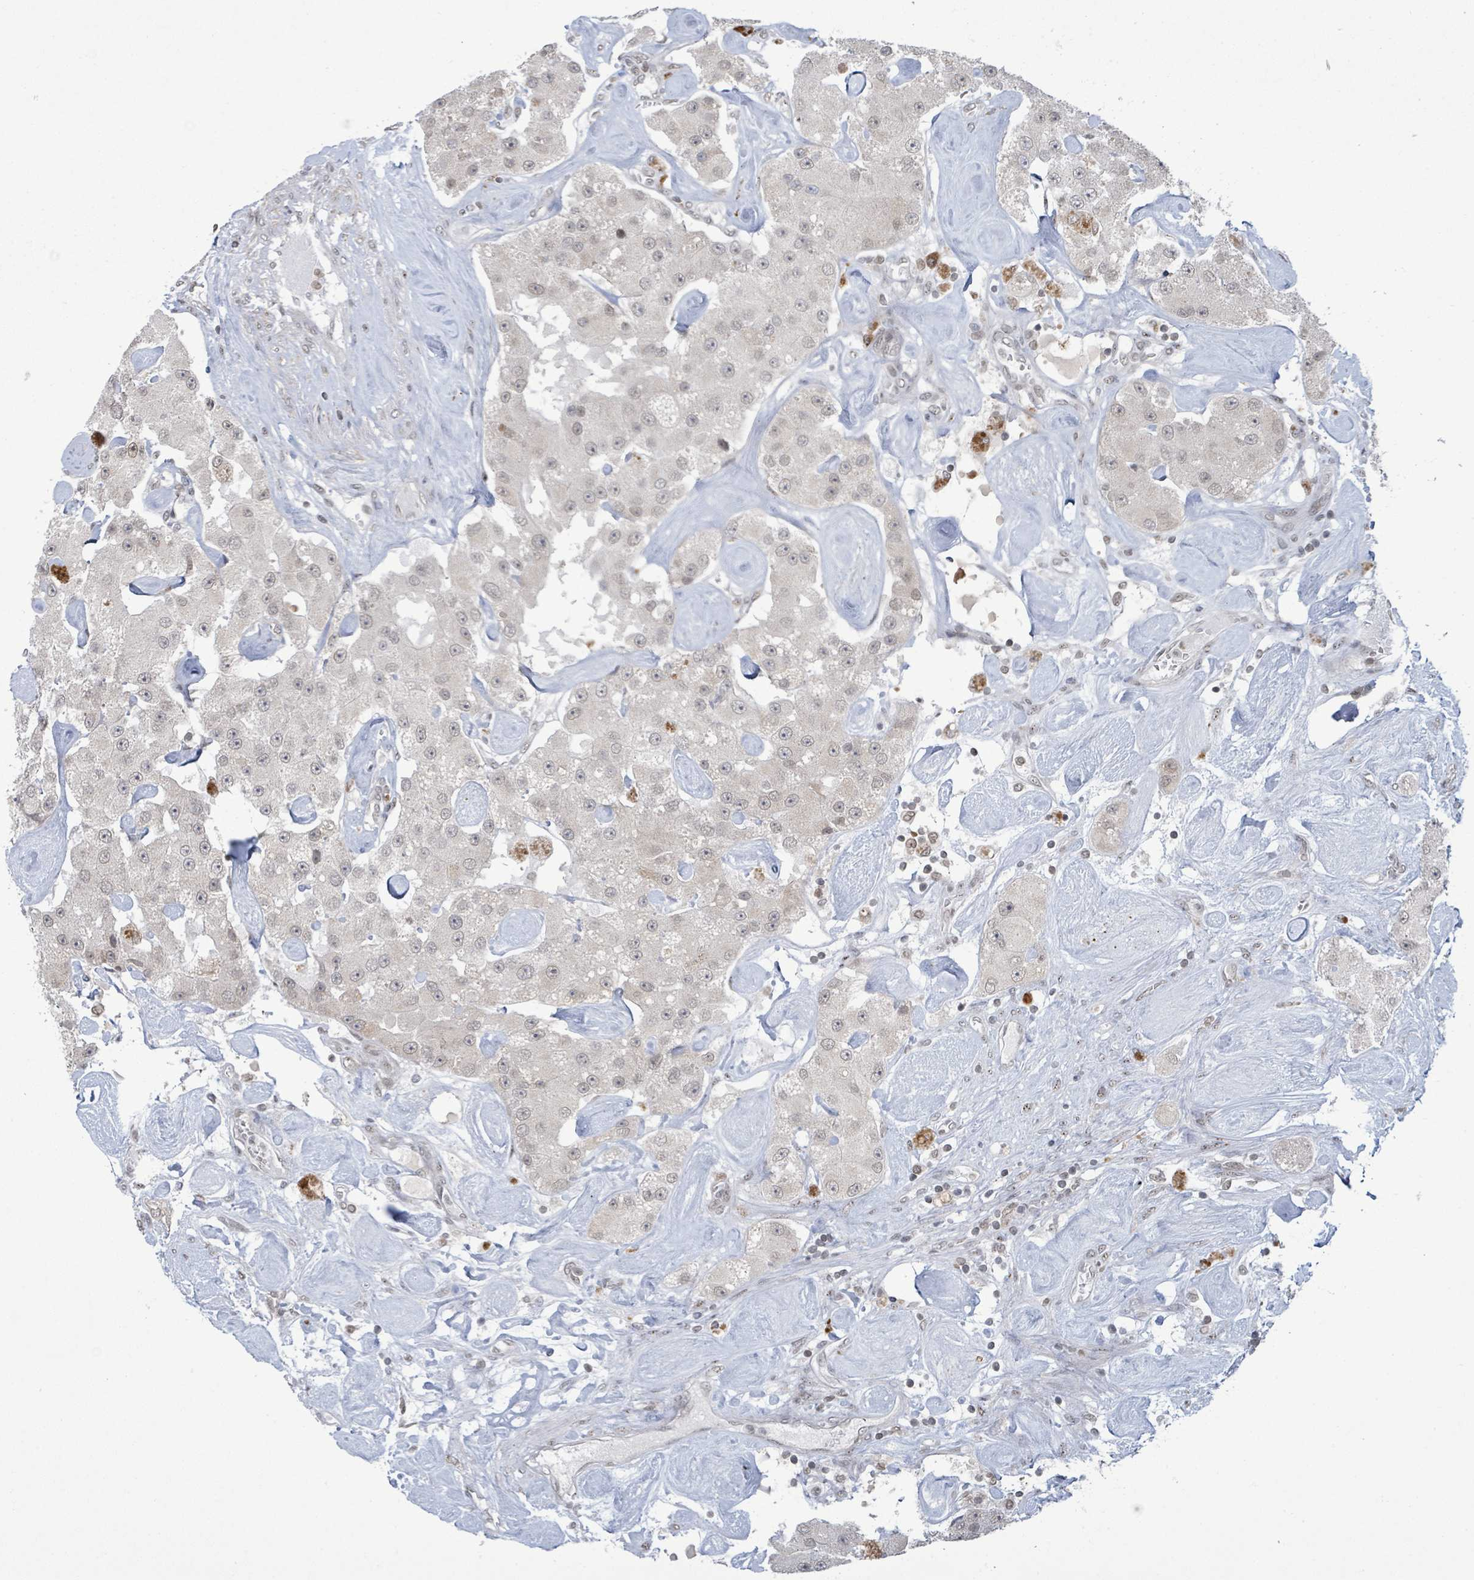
{"staining": {"intensity": "moderate", "quantity": "<25%", "location": "cytoplasmic/membranous,nuclear"}, "tissue": "carcinoid", "cell_type": "Tumor cells", "image_type": "cancer", "snomed": [{"axis": "morphology", "description": "Carcinoid, malignant, NOS"}, {"axis": "topography", "description": "Pancreas"}], "caption": "Immunohistochemistry (DAB) staining of human carcinoid demonstrates moderate cytoplasmic/membranous and nuclear protein staining in about <25% of tumor cells. (Stains: DAB in brown, nuclei in blue, Microscopy: brightfield microscopy at high magnification).", "gene": "SBF2", "patient": {"sex": "male", "age": 41}}